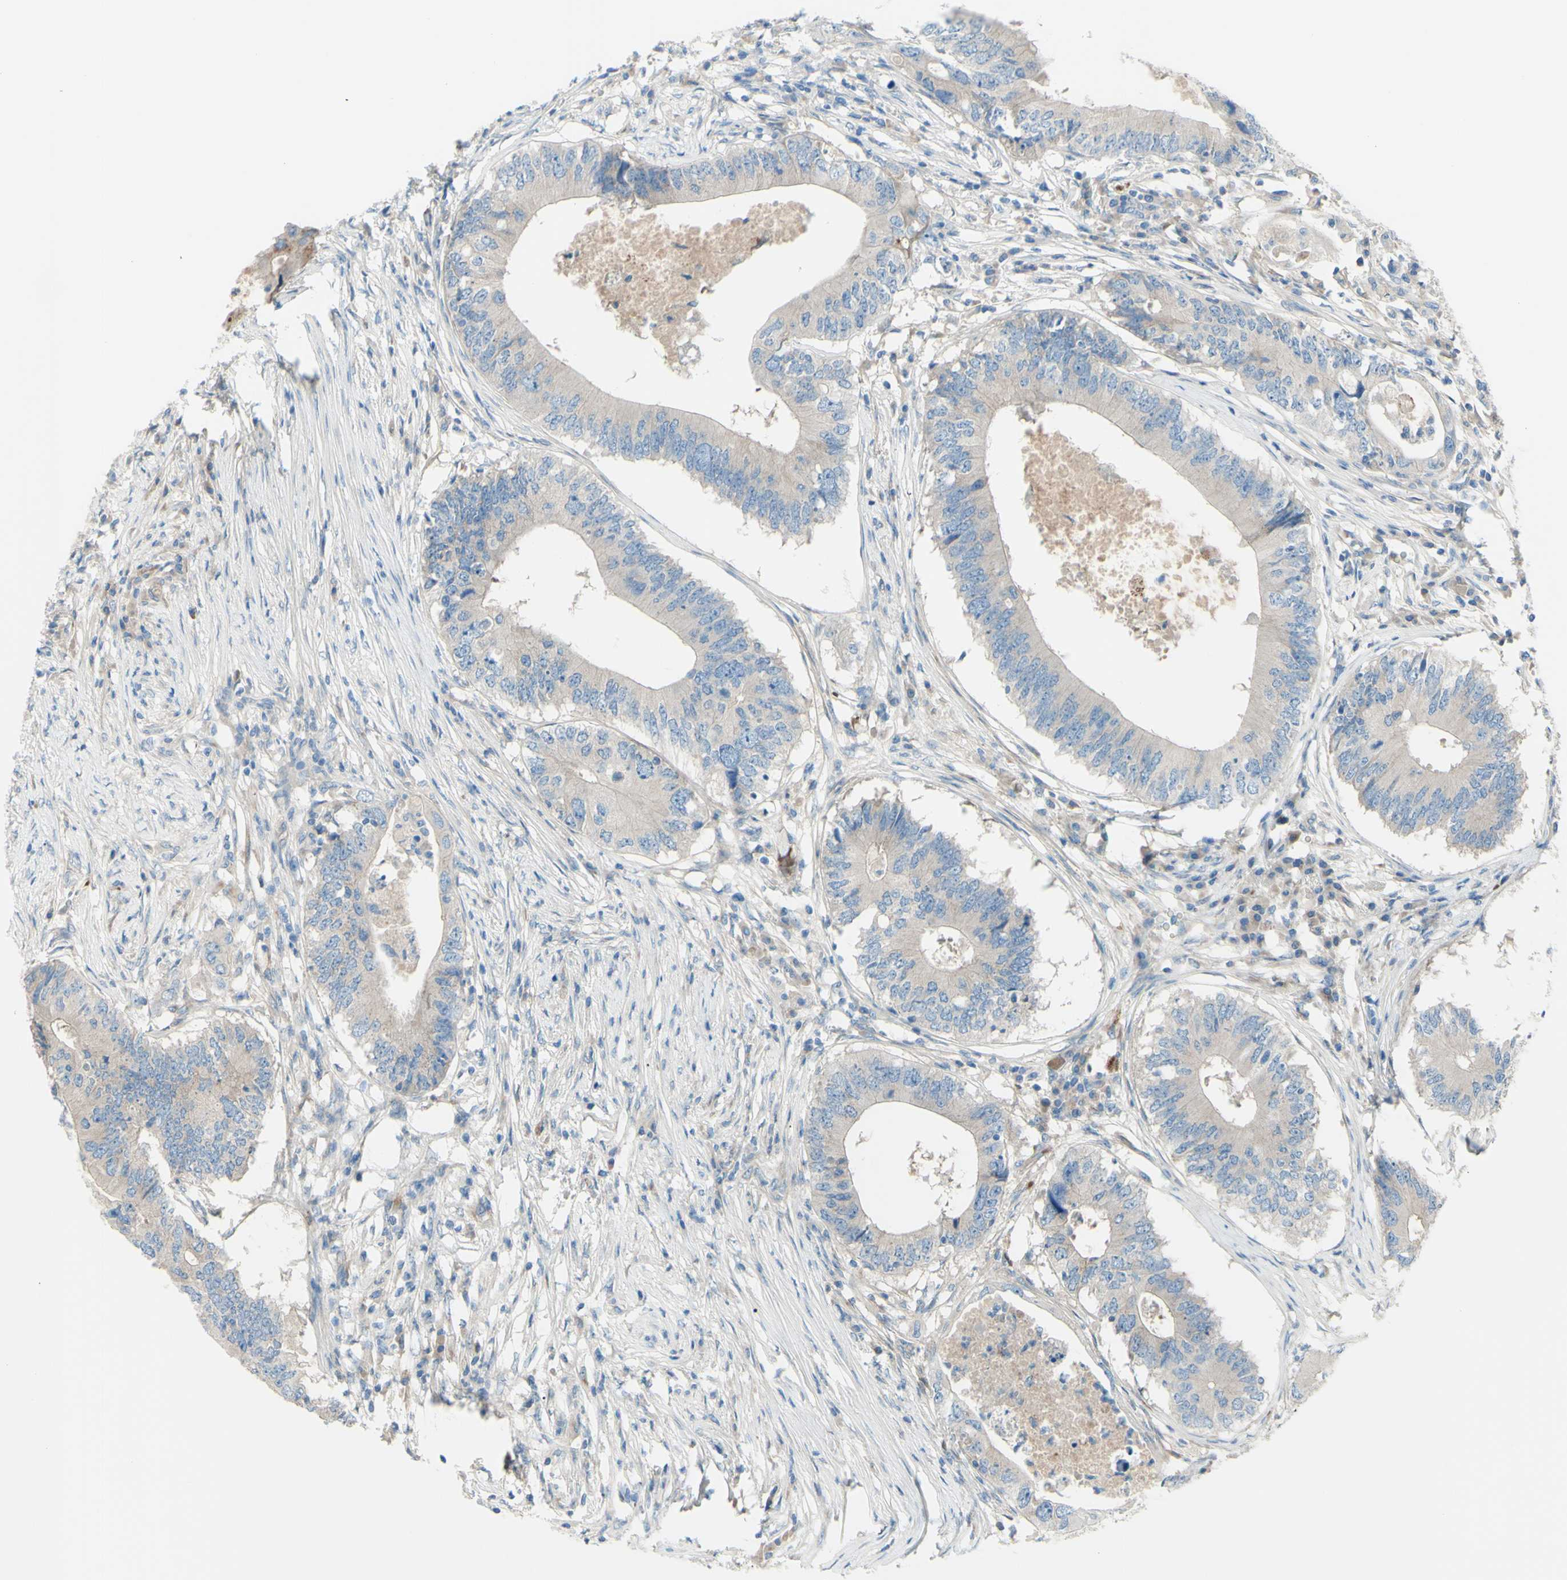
{"staining": {"intensity": "weak", "quantity": "<25%", "location": "cytoplasmic/membranous"}, "tissue": "colorectal cancer", "cell_type": "Tumor cells", "image_type": "cancer", "snomed": [{"axis": "morphology", "description": "Adenocarcinoma, NOS"}, {"axis": "topography", "description": "Colon"}], "caption": "A photomicrograph of adenocarcinoma (colorectal) stained for a protein displays no brown staining in tumor cells. The staining was performed using DAB (3,3'-diaminobenzidine) to visualize the protein expression in brown, while the nuclei were stained in blue with hematoxylin (Magnification: 20x).", "gene": "PCDHGA2", "patient": {"sex": "male", "age": 71}}